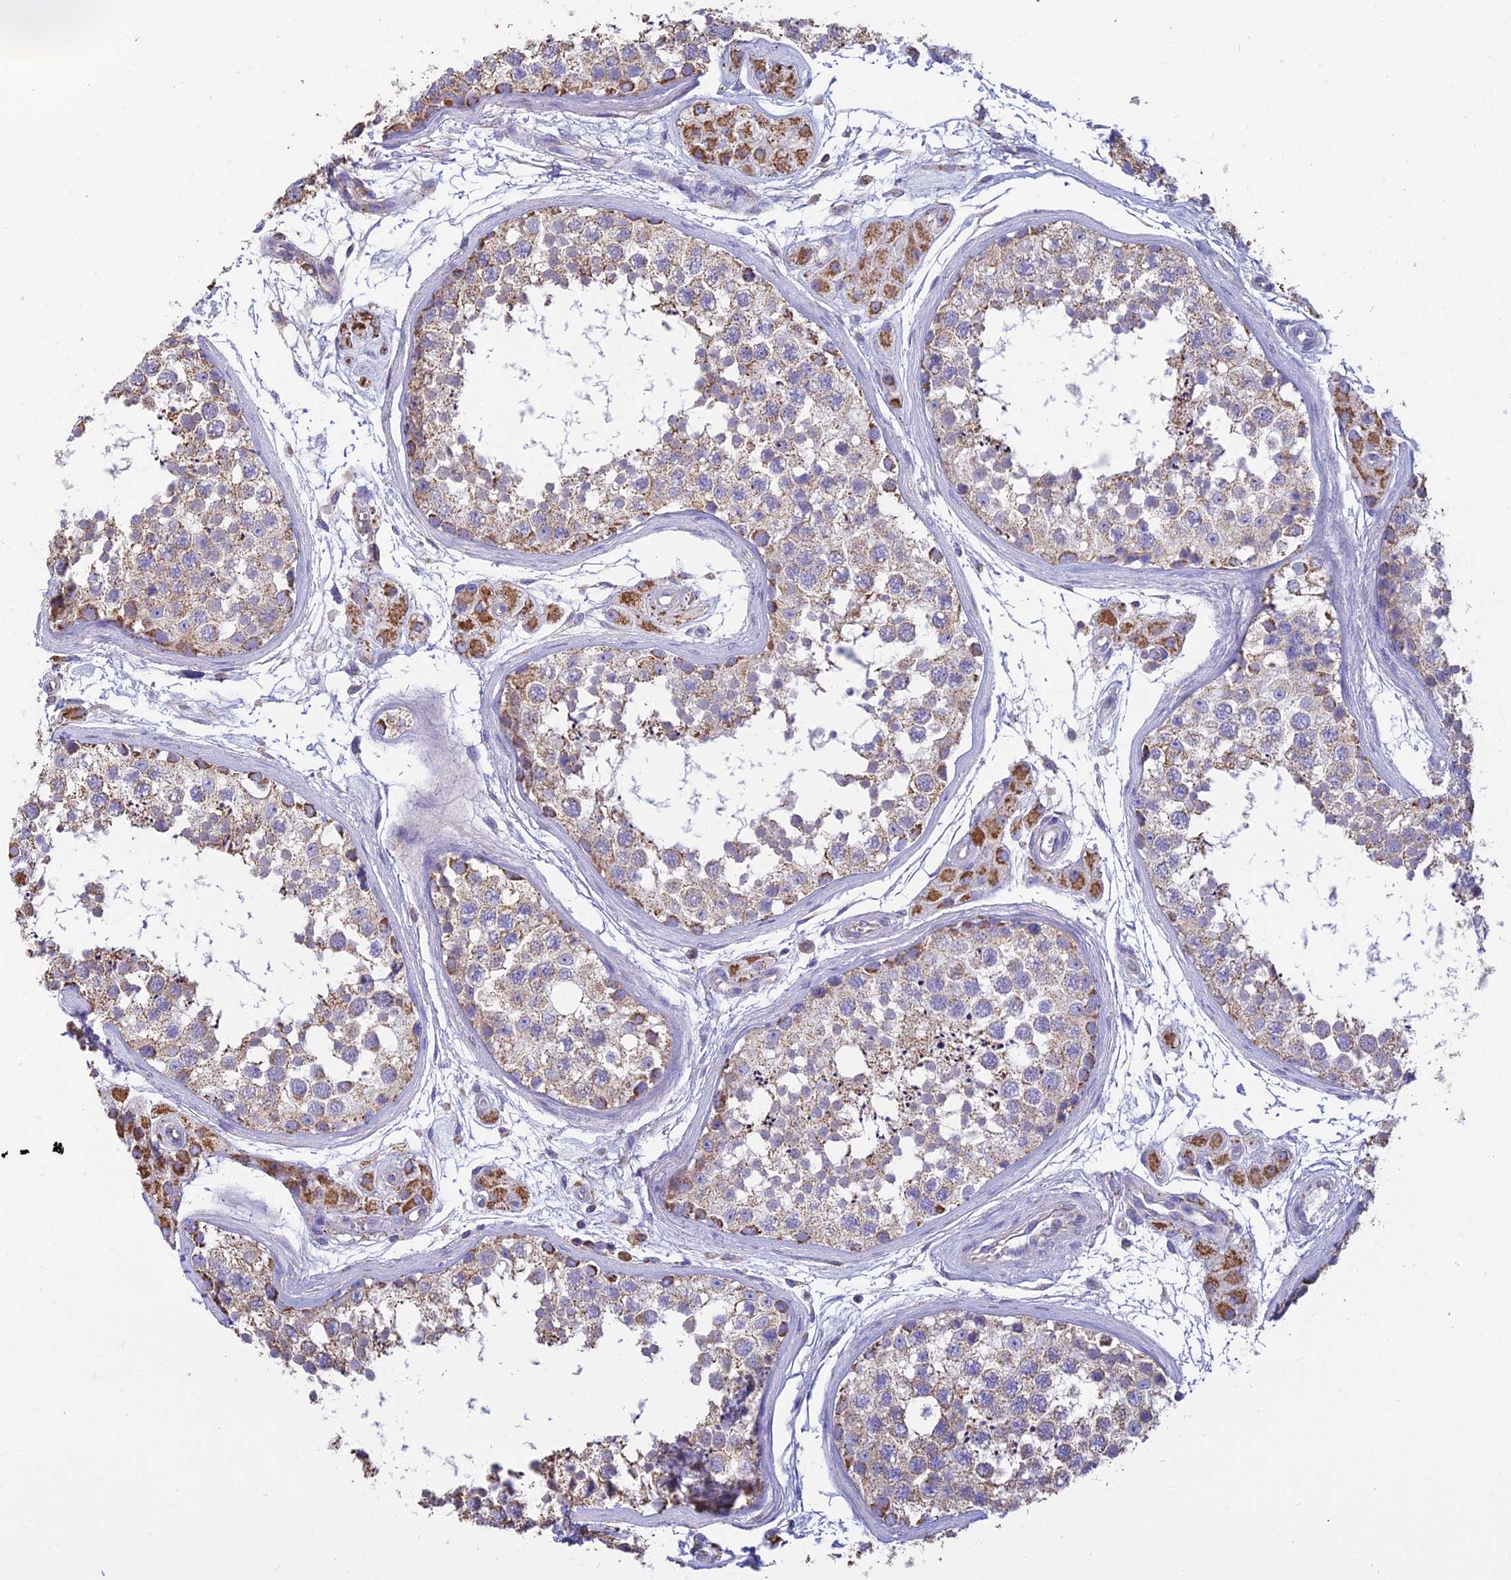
{"staining": {"intensity": "moderate", "quantity": "25%-75%", "location": "cytoplasmic/membranous"}, "tissue": "testis", "cell_type": "Cells in seminiferous ducts", "image_type": "normal", "snomed": [{"axis": "morphology", "description": "Normal tissue, NOS"}, {"axis": "topography", "description": "Testis"}], "caption": "Protein staining shows moderate cytoplasmic/membranous expression in about 25%-75% of cells in seminiferous ducts in benign testis. (DAB (3,3'-diaminobenzidine) = brown stain, brightfield microscopy at high magnification).", "gene": "OR2W3", "patient": {"sex": "male", "age": 56}}